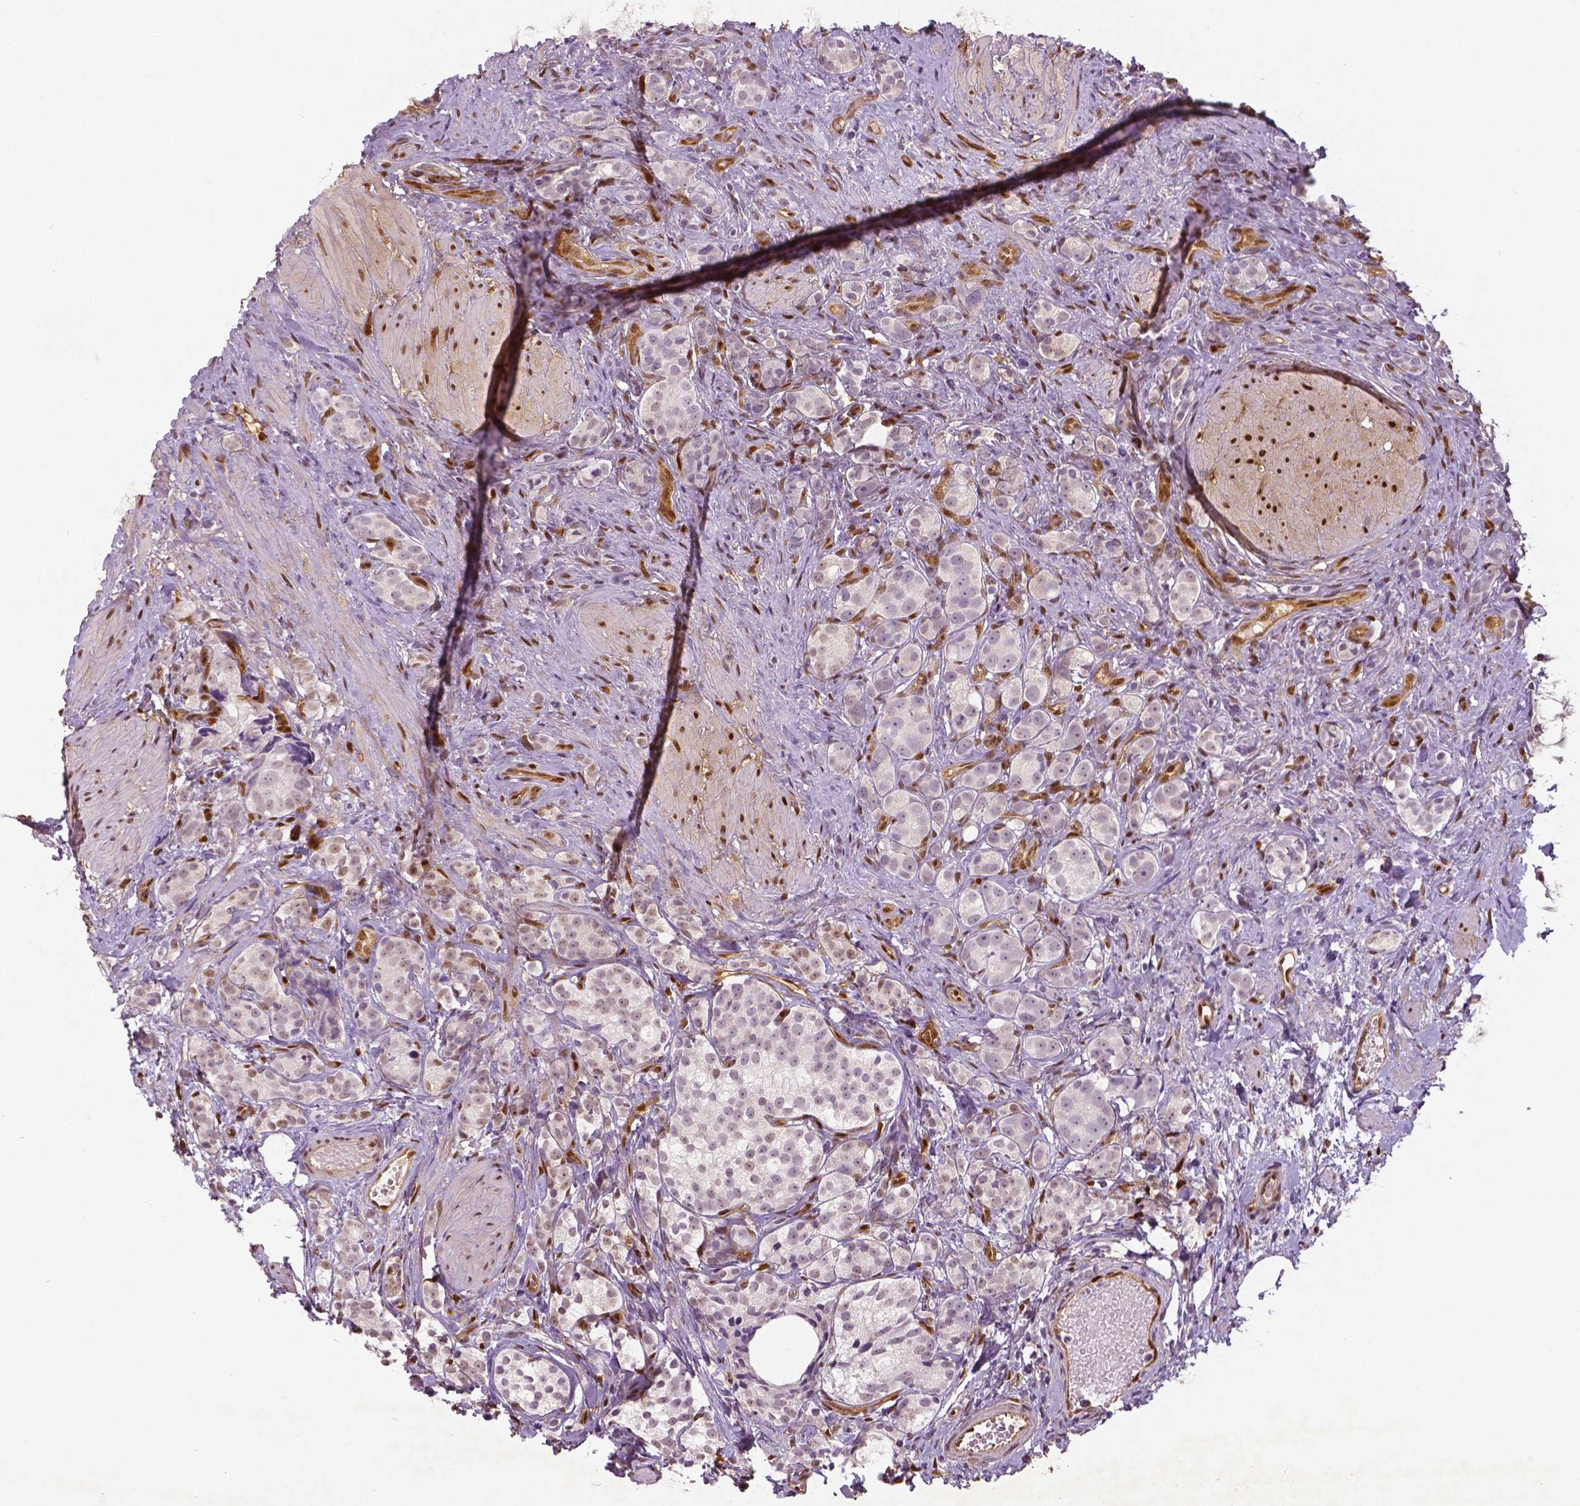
{"staining": {"intensity": "negative", "quantity": "none", "location": "none"}, "tissue": "prostate cancer", "cell_type": "Tumor cells", "image_type": "cancer", "snomed": [{"axis": "morphology", "description": "Adenocarcinoma, High grade"}, {"axis": "topography", "description": "Prostate"}], "caption": "Immunohistochemistry (IHC) micrograph of human adenocarcinoma (high-grade) (prostate) stained for a protein (brown), which displays no staining in tumor cells. (Brightfield microscopy of DAB (3,3'-diaminobenzidine) IHC at high magnification).", "gene": "WWTR1", "patient": {"sex": "male", "age": 53}}